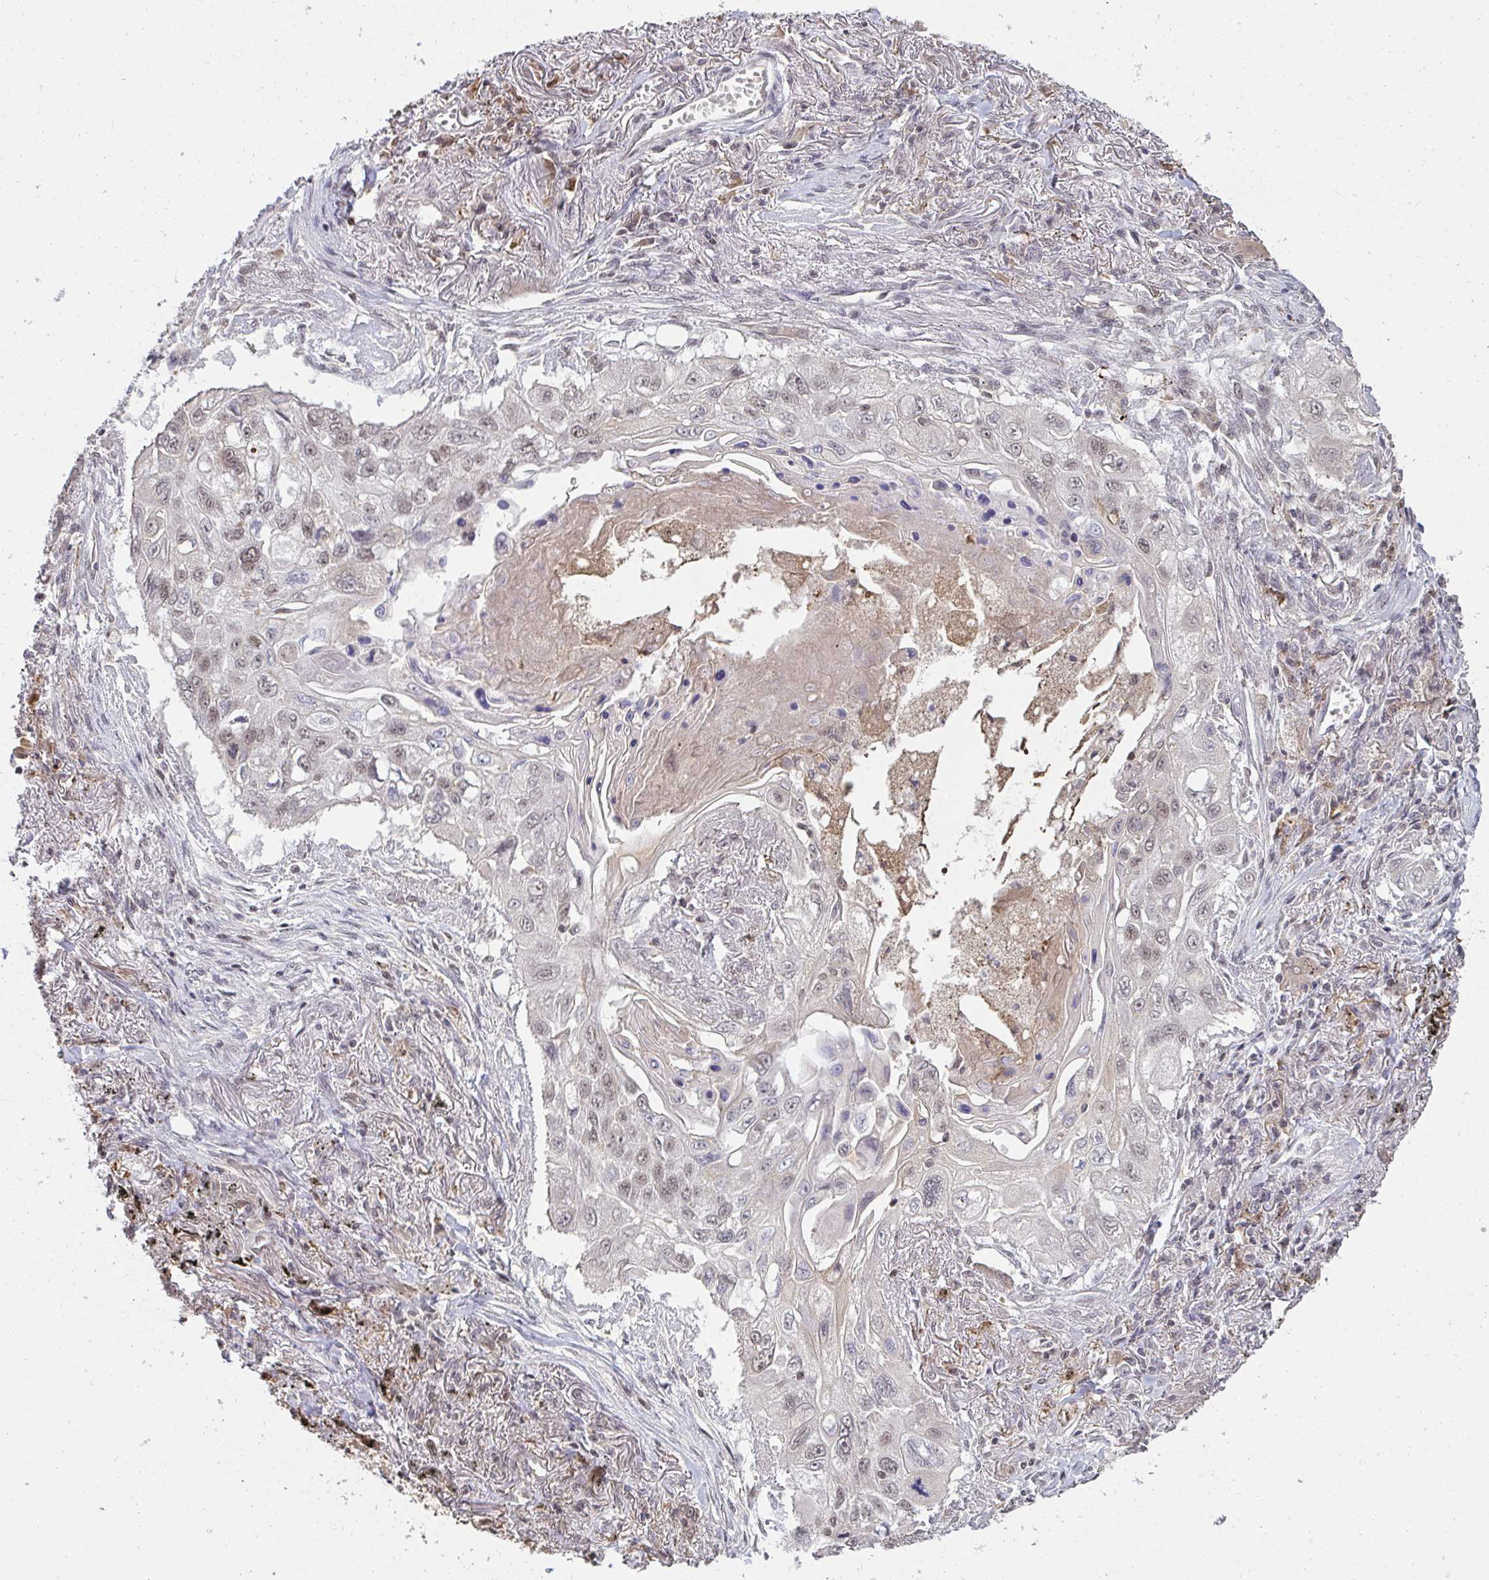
{"staining": {"intensity": "weak", "quantity": "<25%", "location": "nuclear"}, "tissue": "lung cancer", "cell_type": "Tumor cells", "image_type": "cancer", "snomed": [{"axis": "morphology", "description": "Squamous cell carcinoma, NOS"}, {"axis": "topography", "description": "Lung"}], "caption": "A histopathology image of human lung cancer is negative for staining in tumor cells.", "gene": "SAP30", "patient": {"sex": "male", "age": 75}}